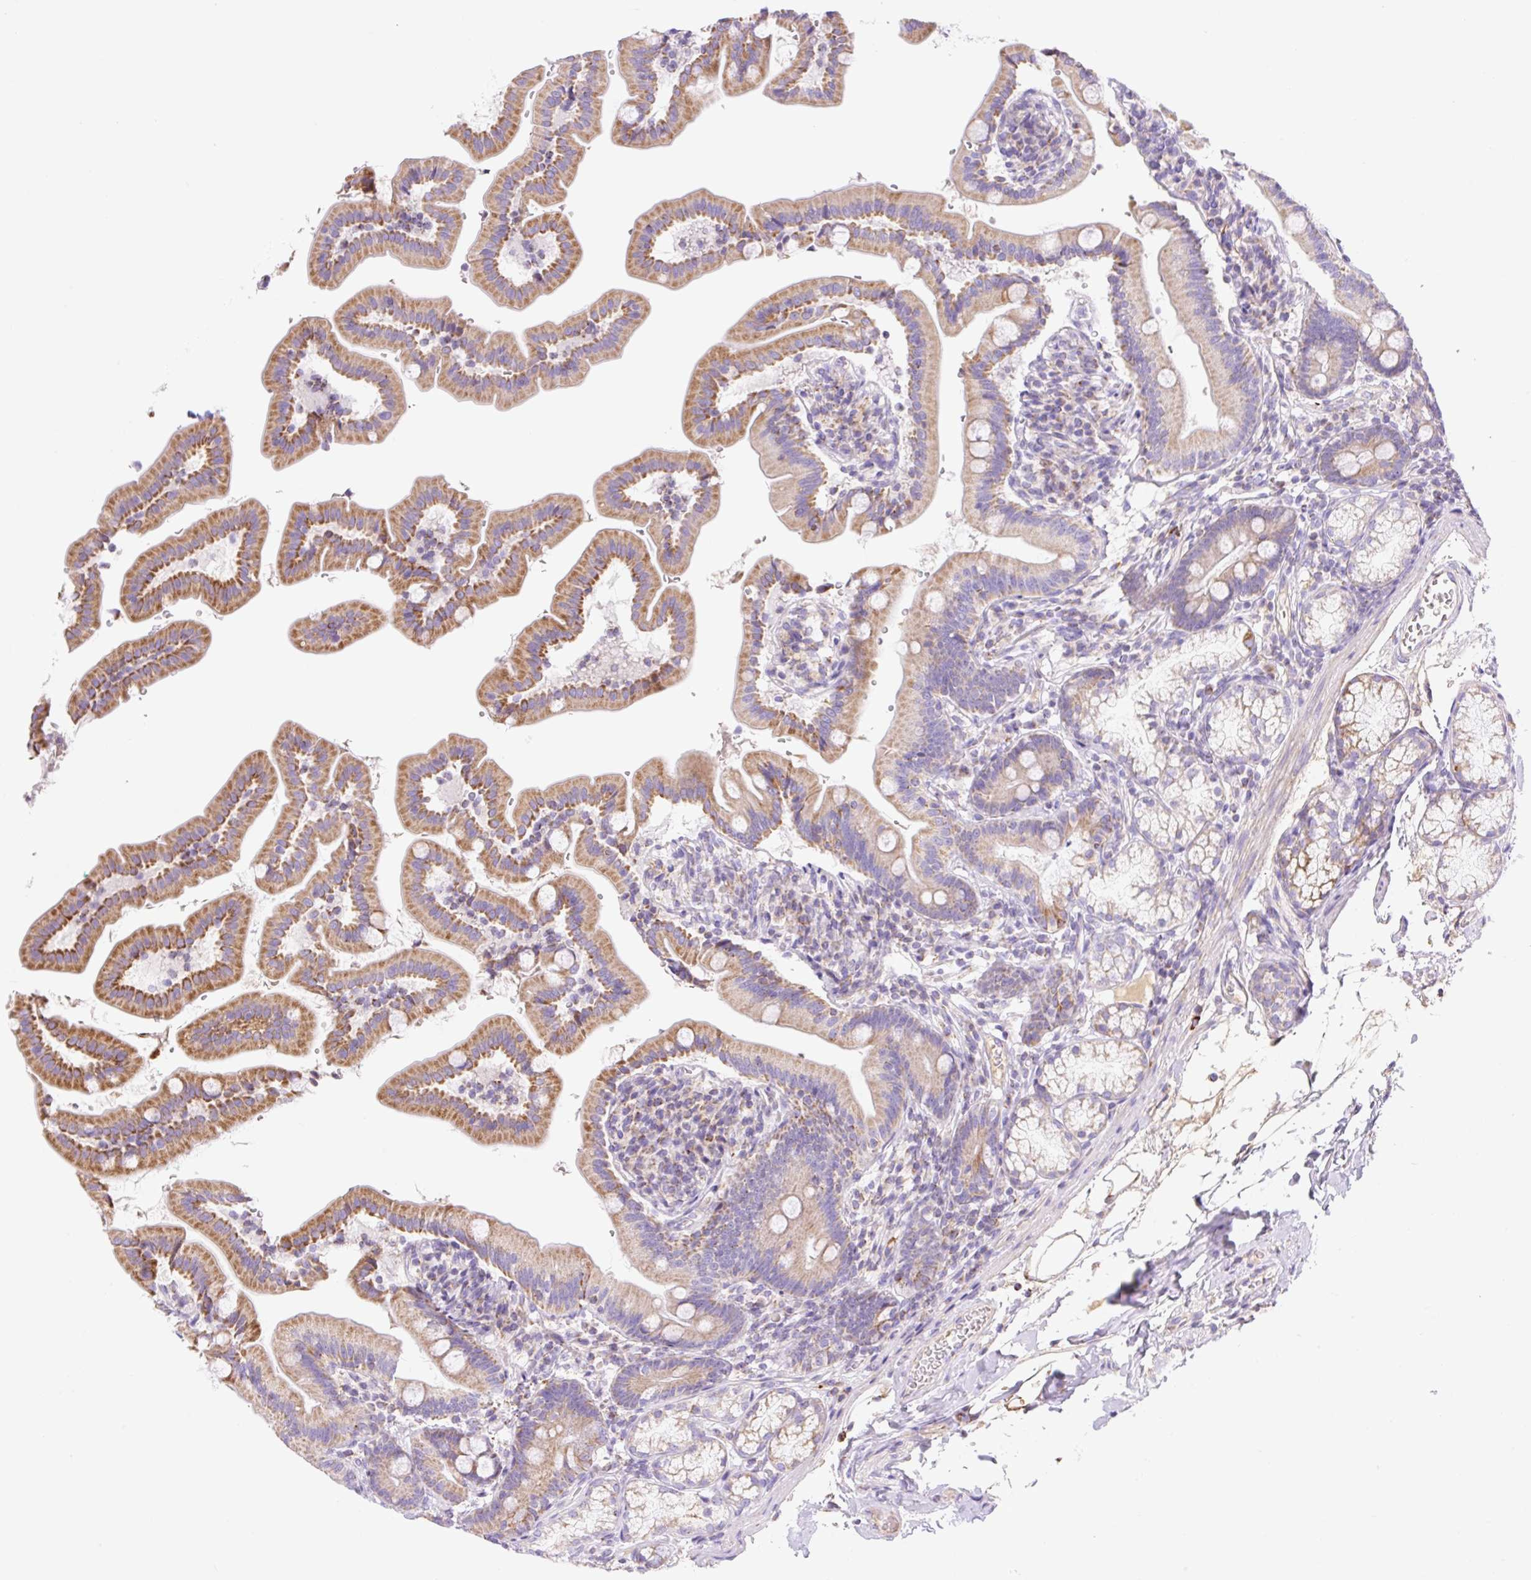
{"staining": {"intensity": "moderate", "quantity": ">75%", "location": "cytoplasmic/membranous"}, "tissue": "duodenum", "cell_type": "Glandular cells", "image_type": "normal", "snomed": [{"axis": "morphology", "description": "Normal tissue, NOS"}, {"axis": "topography", "description": "Duodenum"}], "caption": "Immunohistochemistry (IHC) image of benign duodenum stained for a protein (brown), which shows medium levels of moderate cytoplasmic/membranous staining in approximately >75% of glandular cells.", "gene": "ETNK2", "patient": {"sex": "female", "age": 67}}